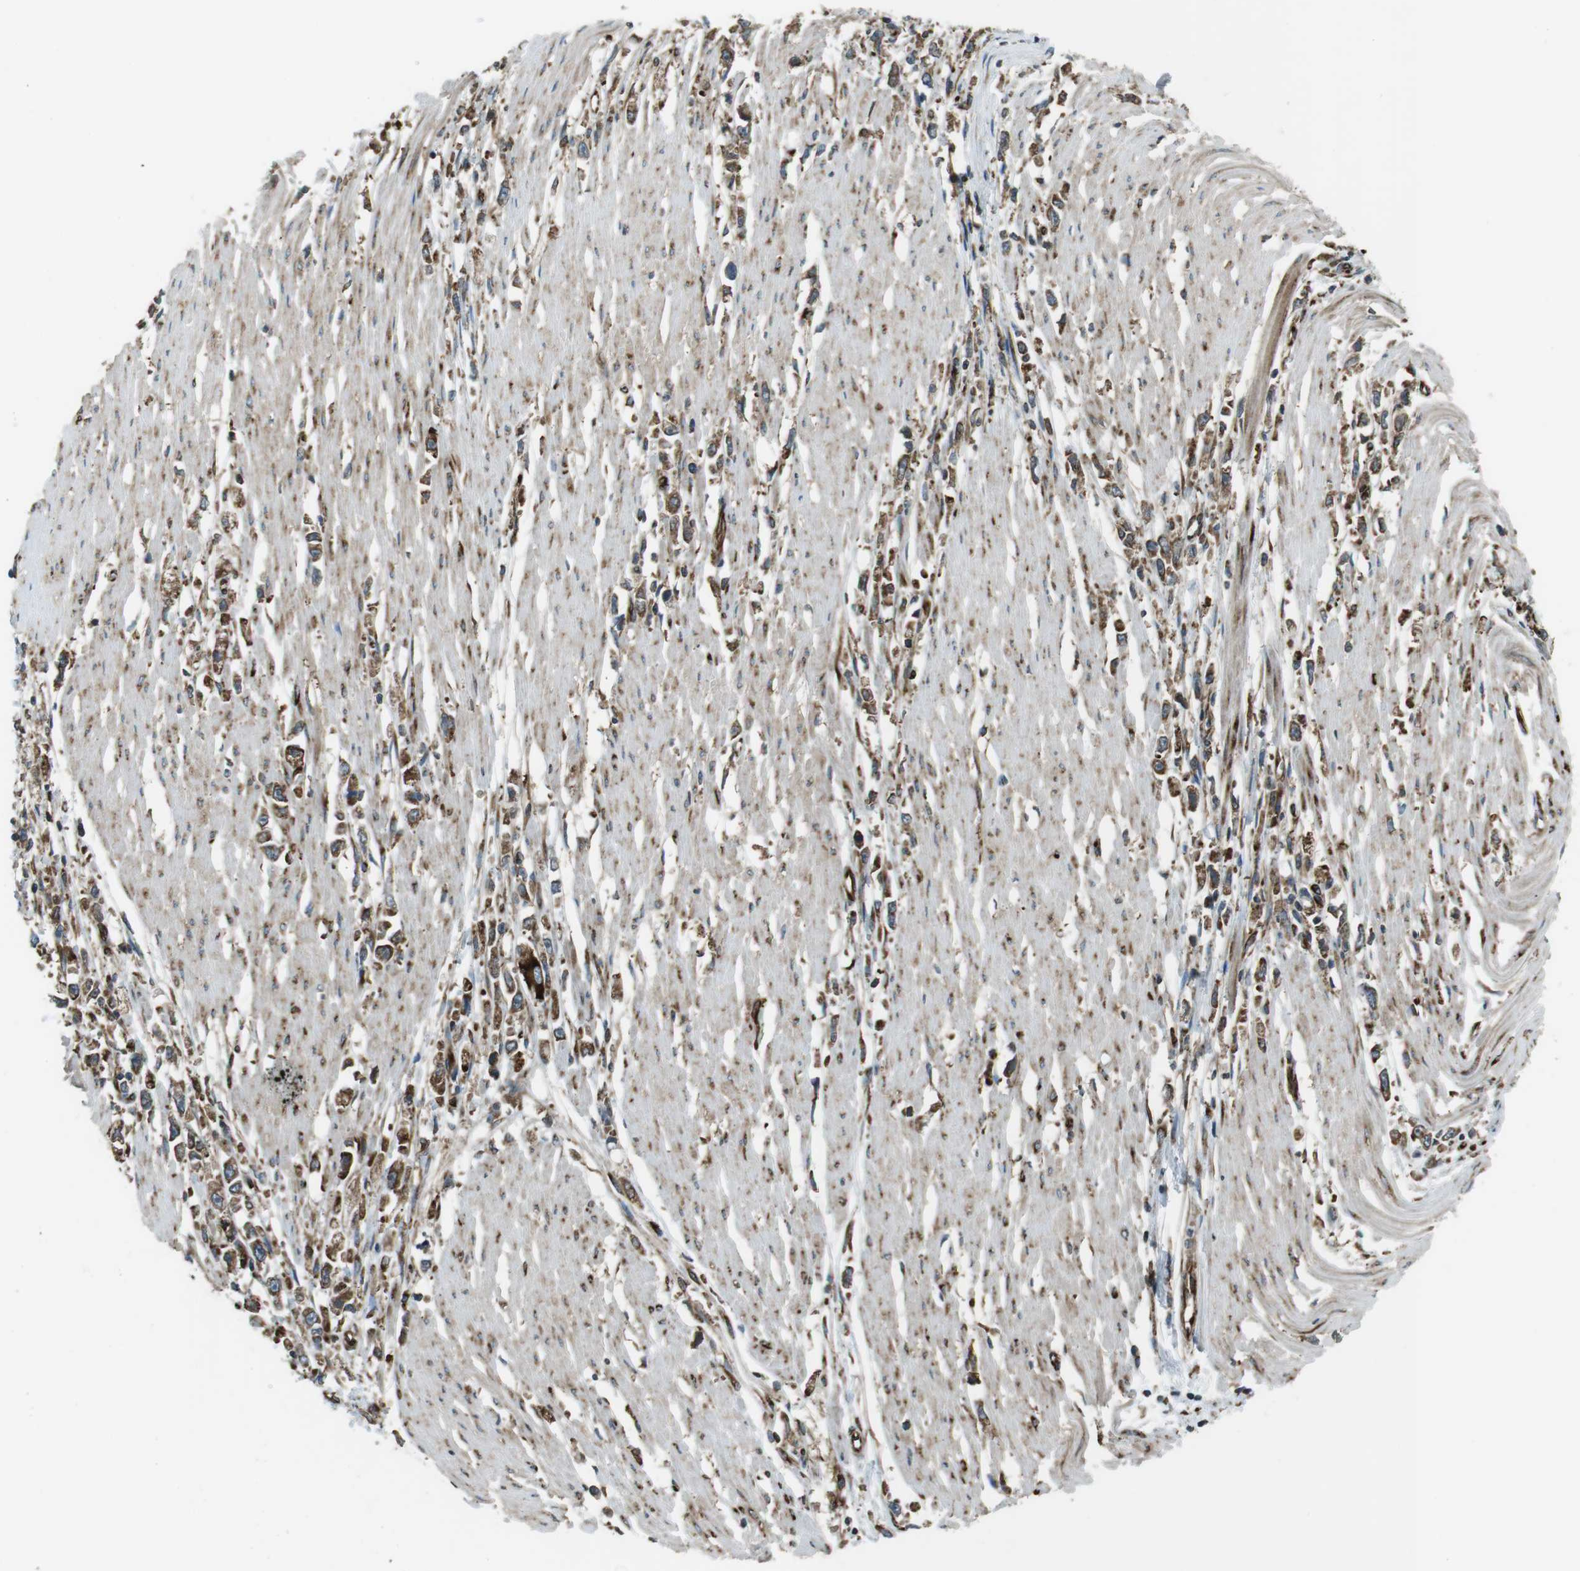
{"staining": {"intensity": "moderate", "quantity": ">75%", "location": "cytoplasmic/membranous"}, "tissue": "stomach cancer", "cell_type": "Tumor cells", "image_type": "cancer", "snomed": [{"axis": "morphology", "description": "Adenocarcinoma, NOS"}, {"axis": "topography", "description": "Stomach"}], "caption": "There is medium levels of moderate cytoplasmic/membranous expression in tumor cells of stomach cancer (adenocarcinoma), as demonstrated by immunohistochemical staining (brown color).", "gene": "KTN1", "patient": {"sex": "female", "age": 59}}